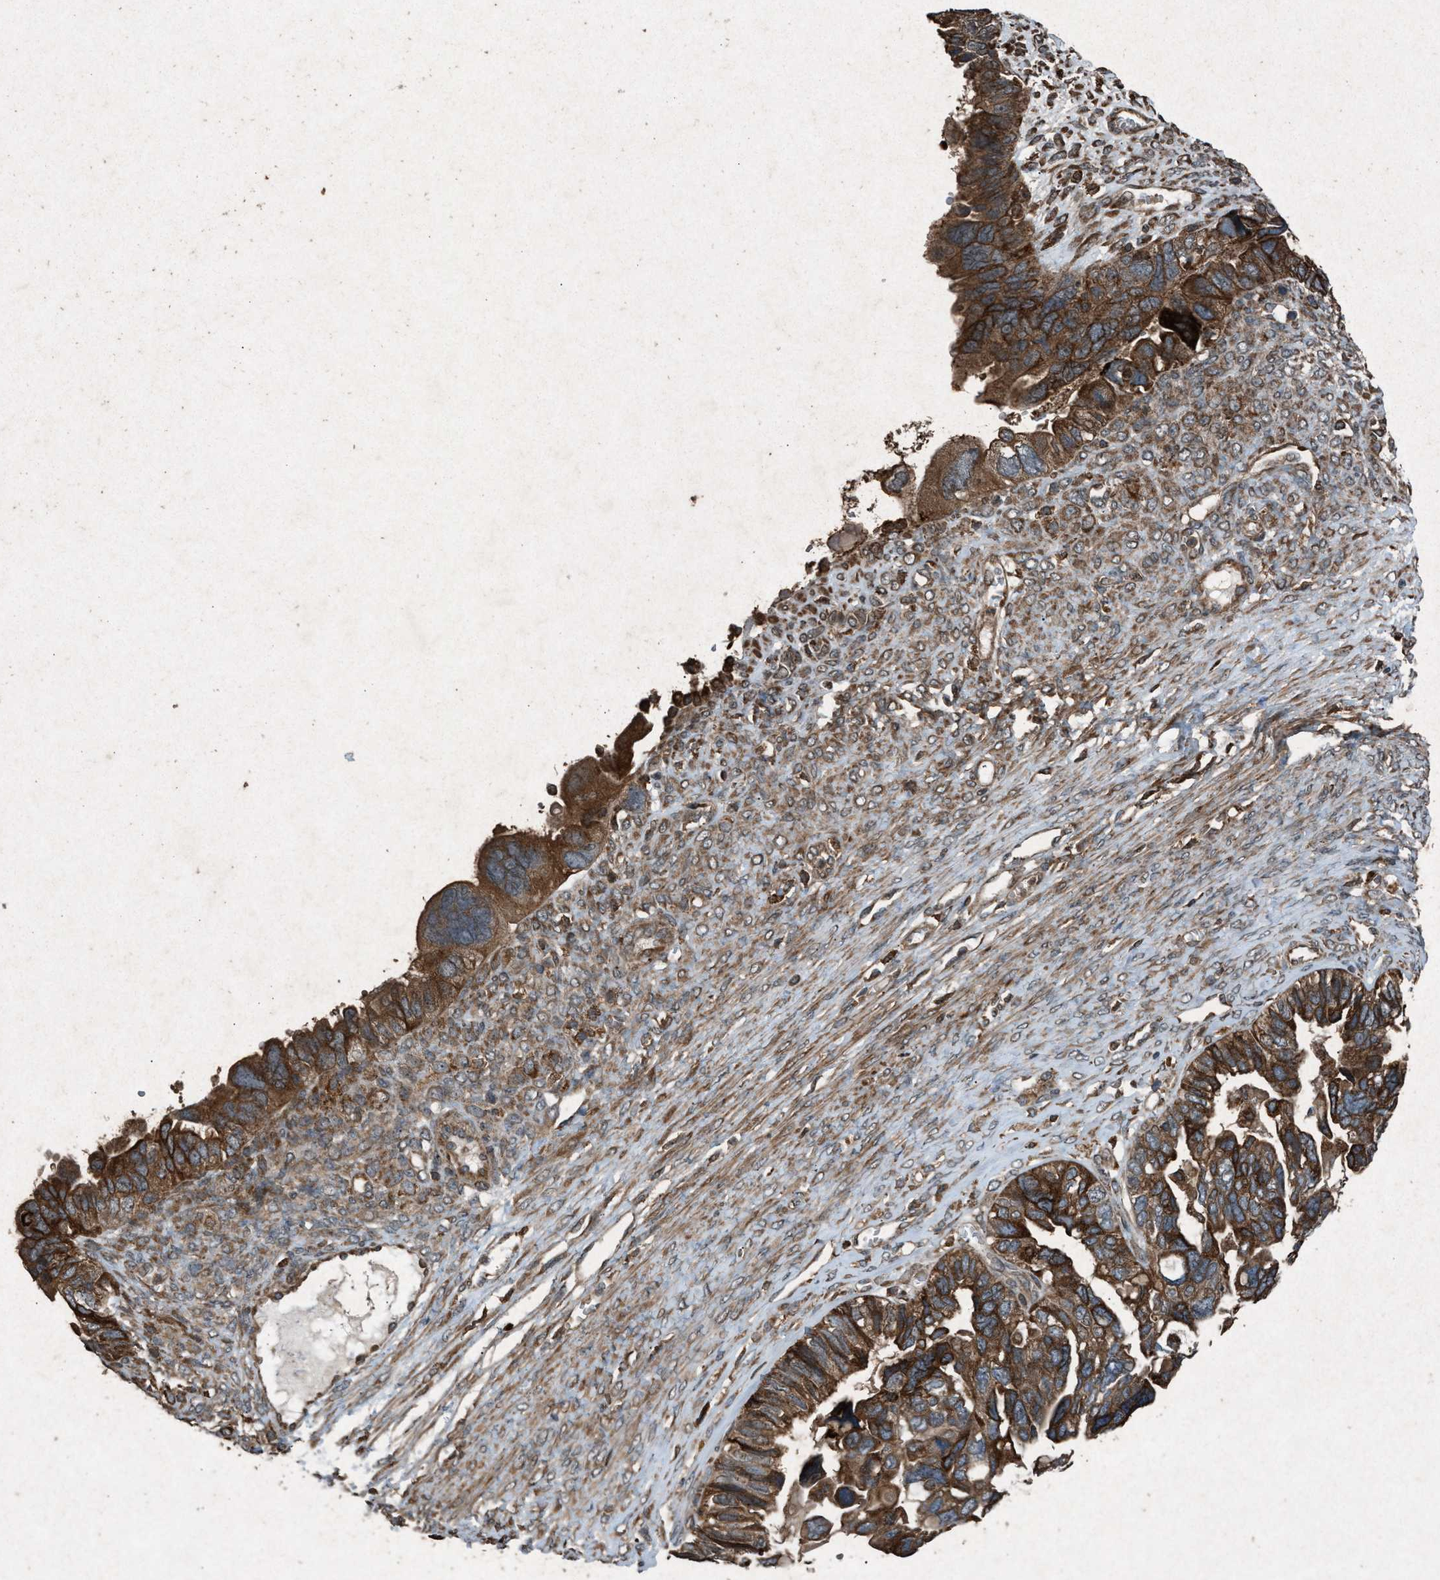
{"staining": {"intensity": "strong", "quantity": ">75%", "location": "cytoplasmic/membranous"}, "tissue": "ovarian cancer", "cell_type": "Tumor cells", "image_type": "cancer", "snomed": [{"axis": "morphology", "description": "Cystadenocarcinoma, serous, NOS"}, {"axis": "topography", "description": "Ovary"}], "caption": "Protein positivity by IHC displays strong cytoplasmic/membranous staining in approximately >75% of tumor cells in ovarian serous cystadenocarcinoma.", "gene": "CALR", "patient": {"sex": "female", "age": 79}}